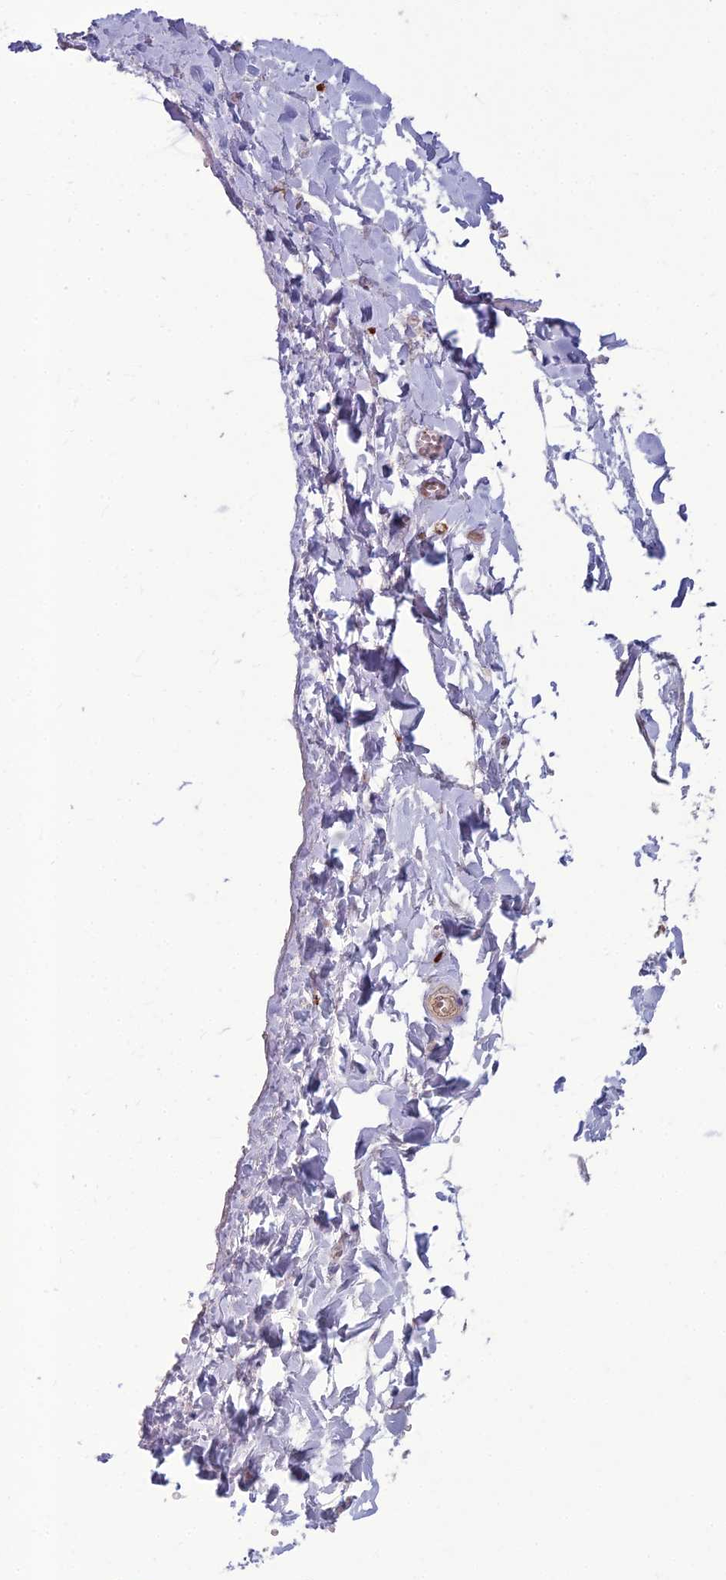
{"staining": {"intensity": "negative", "quantity": "none", "location": "none"}, "tissue": "adipose tissue", "cell_type": "Adipocytes", "image_type": "normal", "snomed": [{"axis": "morphology", "description": "Normal tissue, NOS"}, {"axis": "topography", "description": "Gallbladder"}, {"axis": "topography", "description": "Peripheral nerve tissue"}], "caption": "A photomicrograph of human adipose tissue is negative for staining in adipocytes. Nuclei are stained in blue.", "gene": "FBRS", "patient": {"sex": "male", "age": 38}}